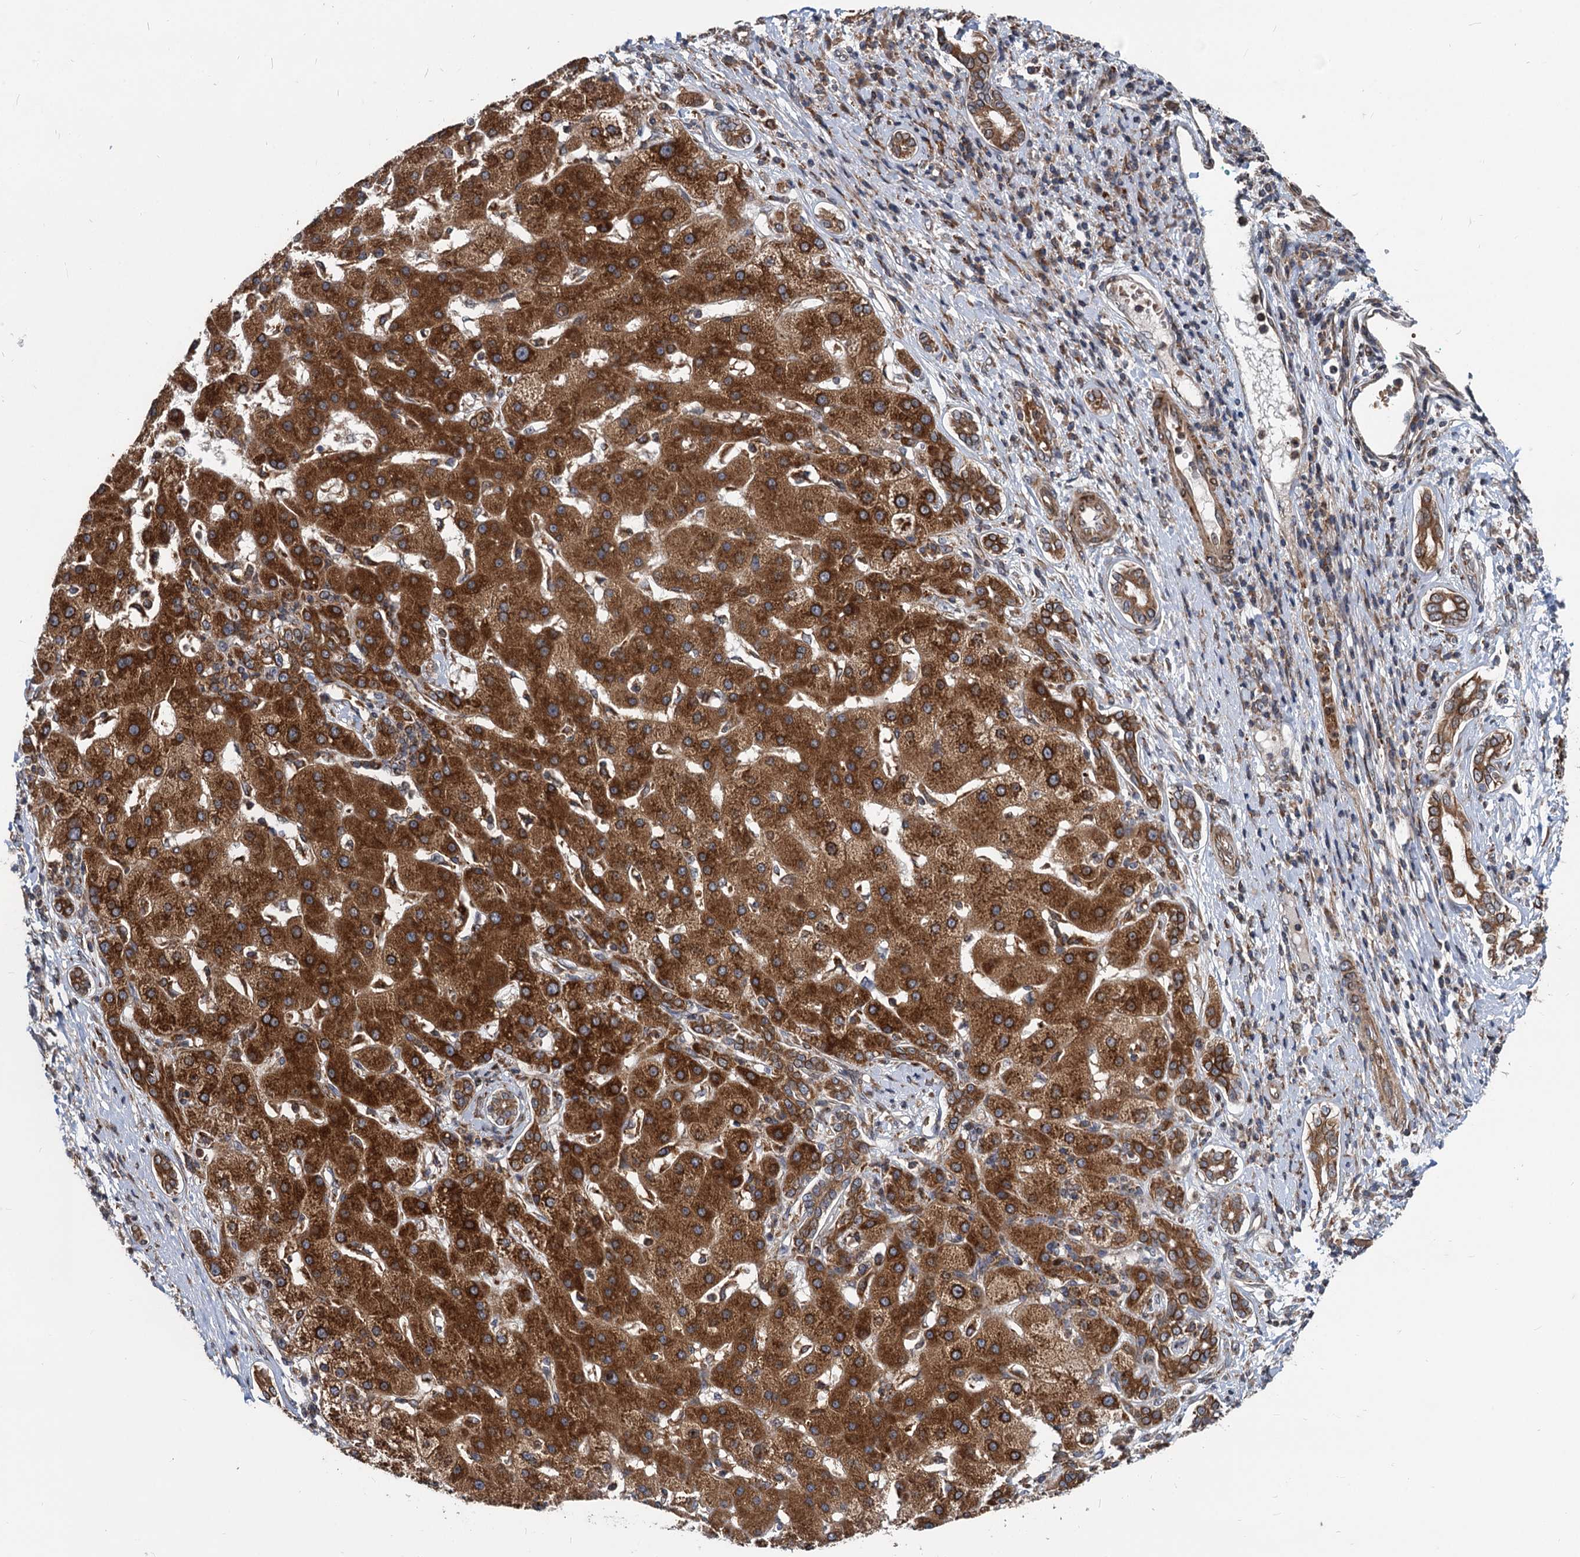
{"staining": {"intensity": "strong", "quantity": ">75%", "location": "cytoplasmic/membranous"}, "tissue": "liver cancer", "cell_type": "Tumor cells", "image_type": "cancer", "snomed": [{"axis": "morphology", "description": "Carcinoma, Hepatocellular, NOS"}, {"axis": "topography", "description": "Liver"}], "caption": "Tumor cells display high levels of strong cytoplasmic/membranous positivity in approximately >75% of cells in liver hepatocellular carcinoma.", "gene": "STIM1", "patient": {"sex": "male", "age": 65}}